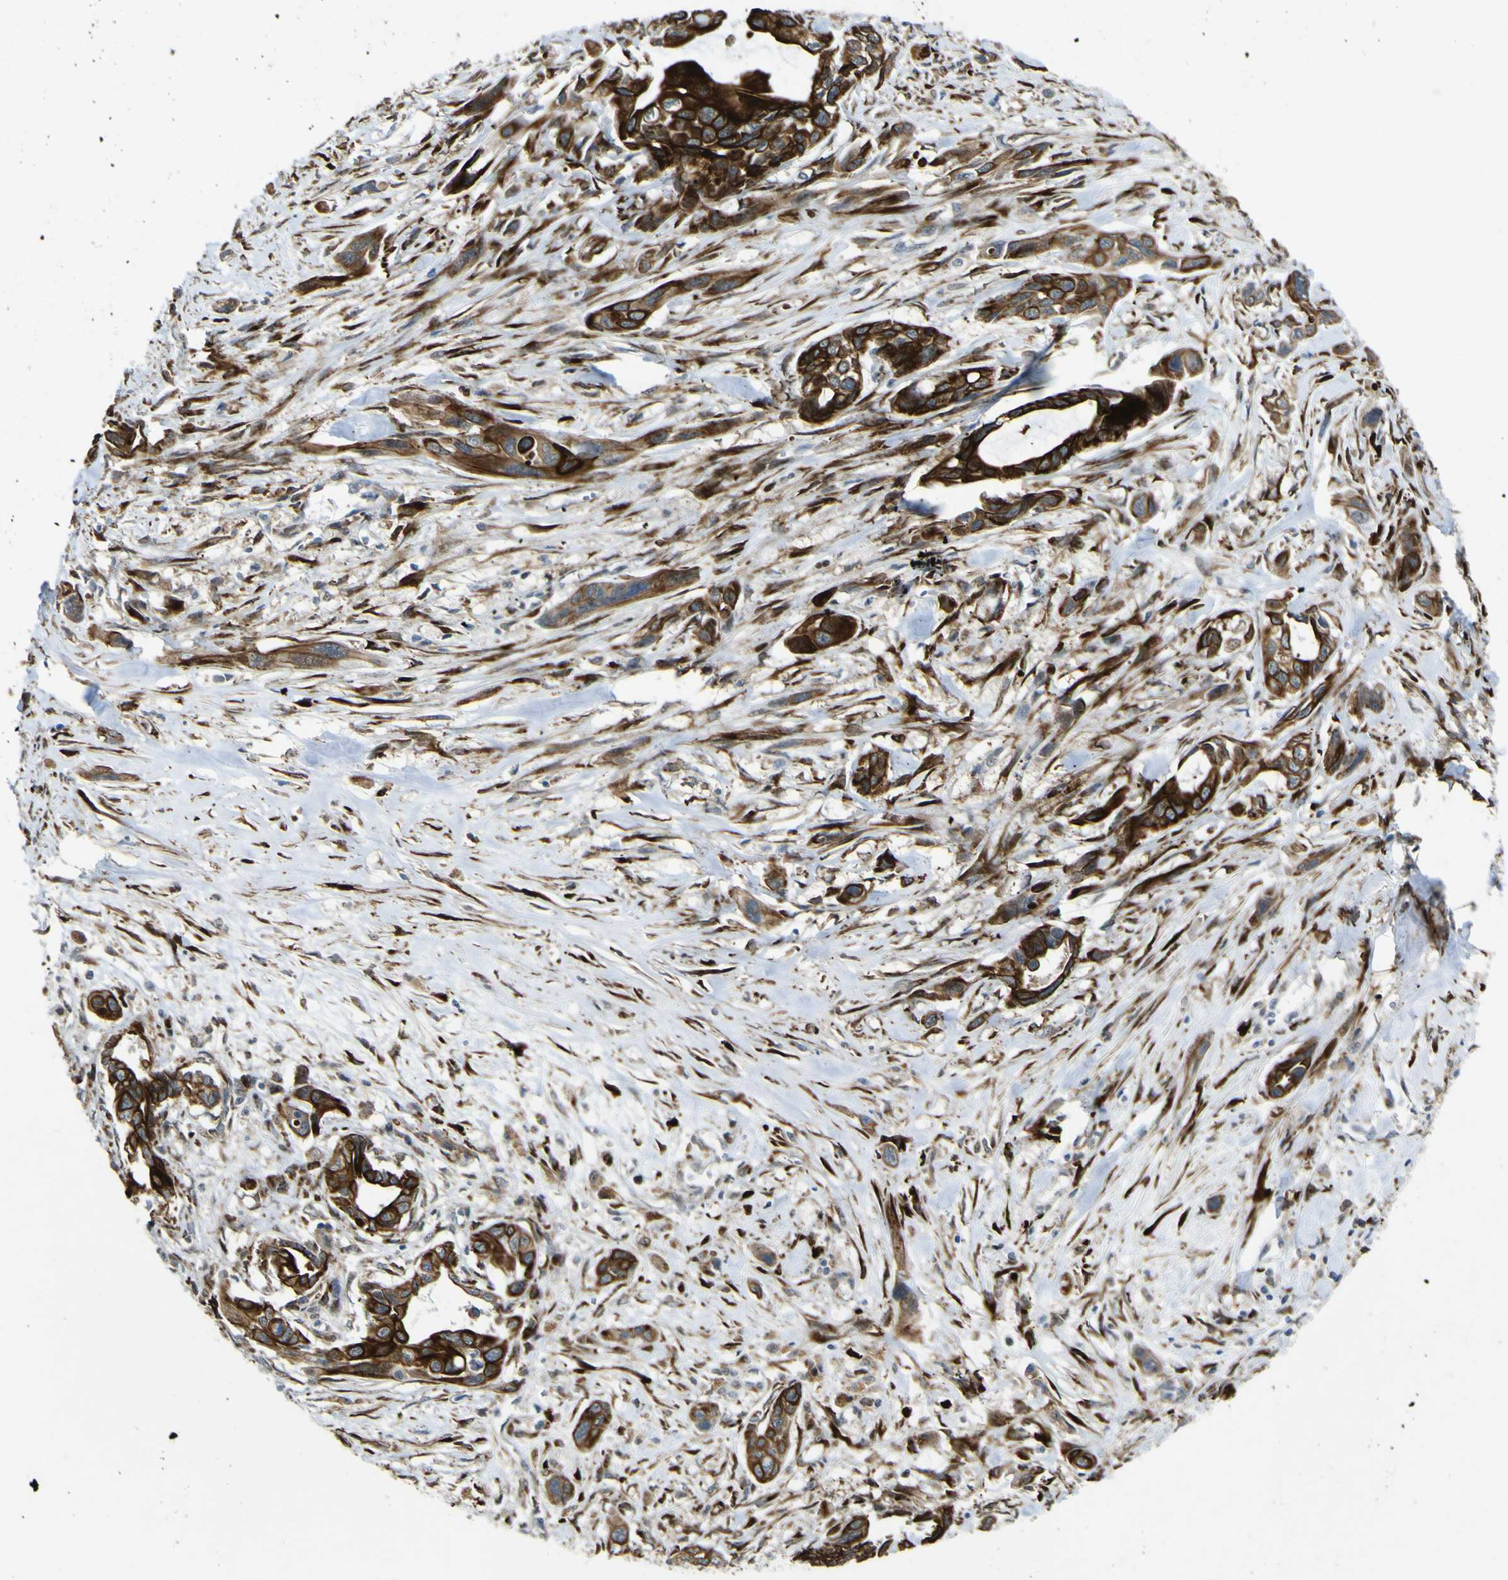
{"staining": {"intensity": "strong", "quantity": ">75%", "location": "cytoplasmic/membranous"}, "tissue": "pancreatic cancer", "cell_type": "Tumor cells", "image_type": "cancer", "snomed": [{"axis": "morphology", "description": "Adenocarcinoma, NOS"}, {"axis": "topography", "description": "Pancreas"}], "caption": "Pancreatic cancer stained with immunohistochemistry exhibits strong cytoplasmic/membranous staining in approximately >75% of tumor cells.", "gene": "LBHD1", "patient": {"sex": "male", "age": 73}}